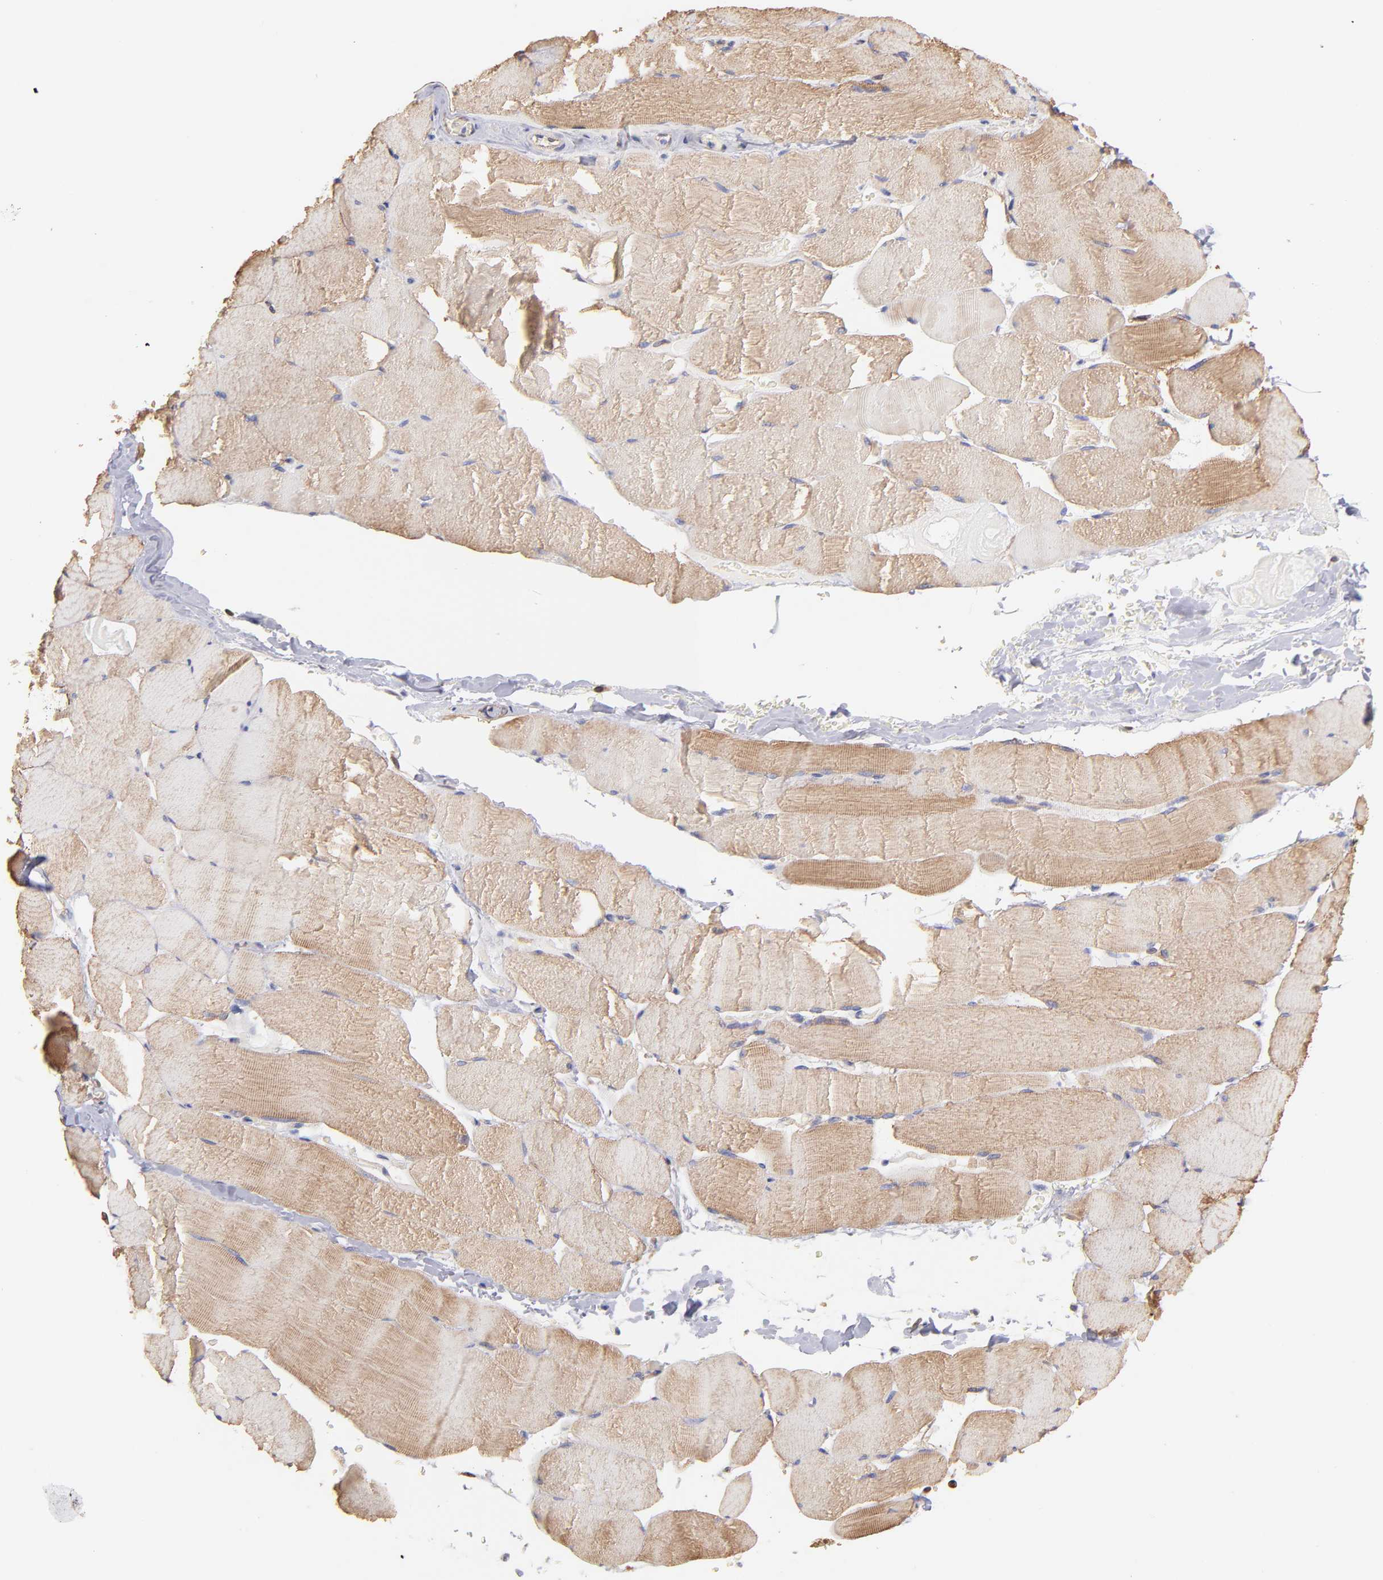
{"staining": {"intensity": "moderate", "quantity": ">75%", "location": "cytoplasmic/membranous"}, "tissue": "skeletal muscle", "cell_type": "Myocytes", "image_type": "normal", "snomed": [{"axis": "morphology", "description": "Normal tissue, NOS"}, {"axis": "topography", "description": "Skeletal muscle"}], "caption": "Protein analysis of normal skeletal muscle reveals moderate cytoplasmic/membranous expression in about >75% of myocytes.", "gene": "PLEC", "patient": {"sex": "male", "age": 62}}